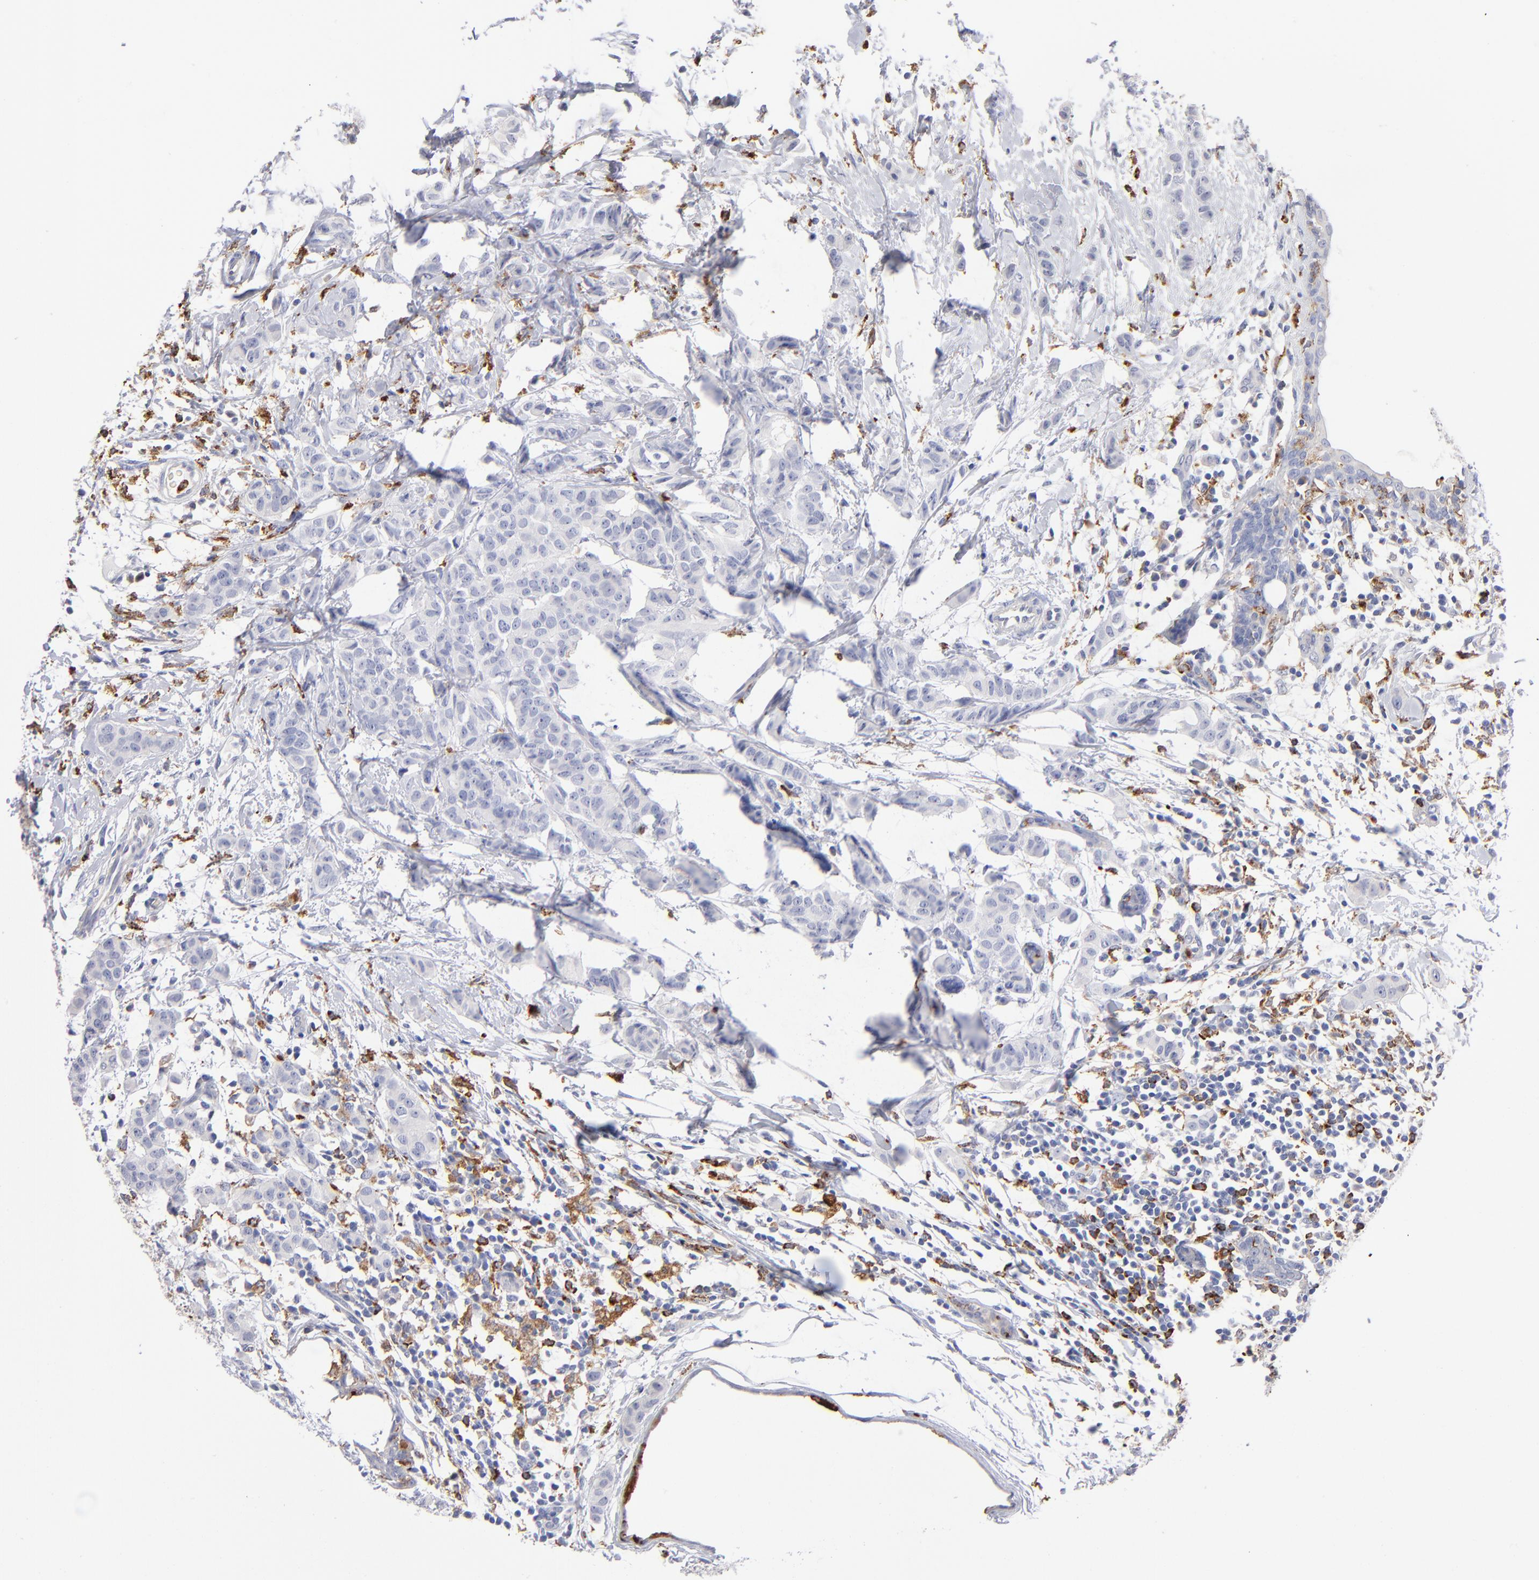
{"staining": {"intensity": "negative", "quantity": "none", "location": "none"}, "tissue": "breast cancer", "cell_type": "Tumor cells", "image_type": "cancer", "snomed": [{"axis": "morphology", "description": "Duct carcinoma"}, {"axis": "topography", "description": "Breast"}], "caption": "Histopathology image shows no significant protein staining in tumor cells of invasive ductal carcinoma (breast).", "gene": "CD180", "patient": {"sex": "female", "age": 40}}